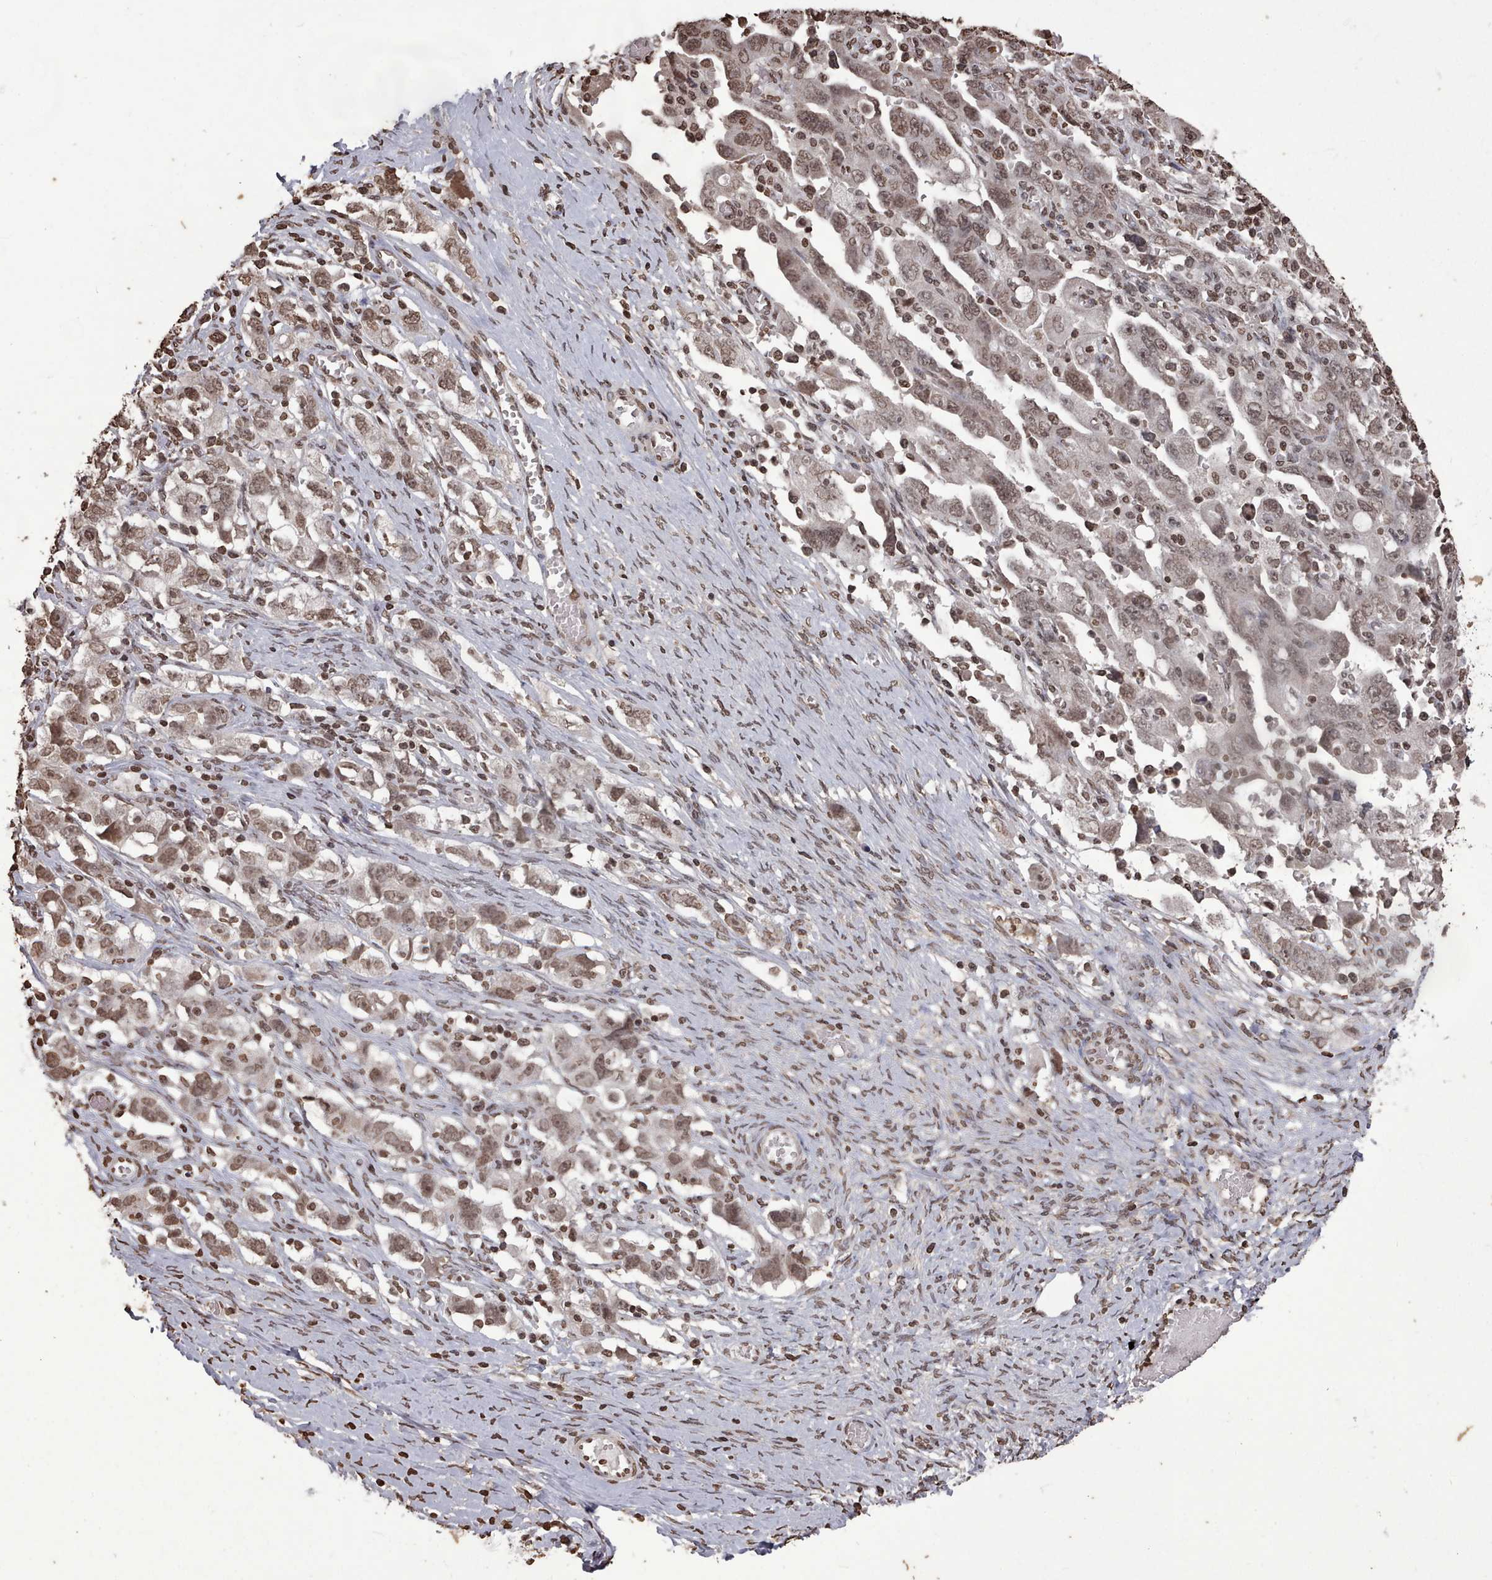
{"staining": {"intensity": "moderate", "quantity": ">75%", "location": "nuclear"}, "tissue": "ovarian cancer", "cell_type": "Tumor cells", "image_type": "cancer", "snomed": [{"axis": "morphology", "description": "Carcinoma, NOS"}, {"axis": "morphology", "description": "Cystadenocarcinoma, serous, NOS"}, {"axis": "topography", "description": "Ovary"}], "caption": "Immunohistochemistry (DAB (3,3'-diaminobenzidine)) staining of human carcinoma (ovarian) exhibits moderate nuclear protein staining in approximately >75% of tumor cells.", "gene": "PLEKHG5", "patient": {"sex": "female", "age": 69}}